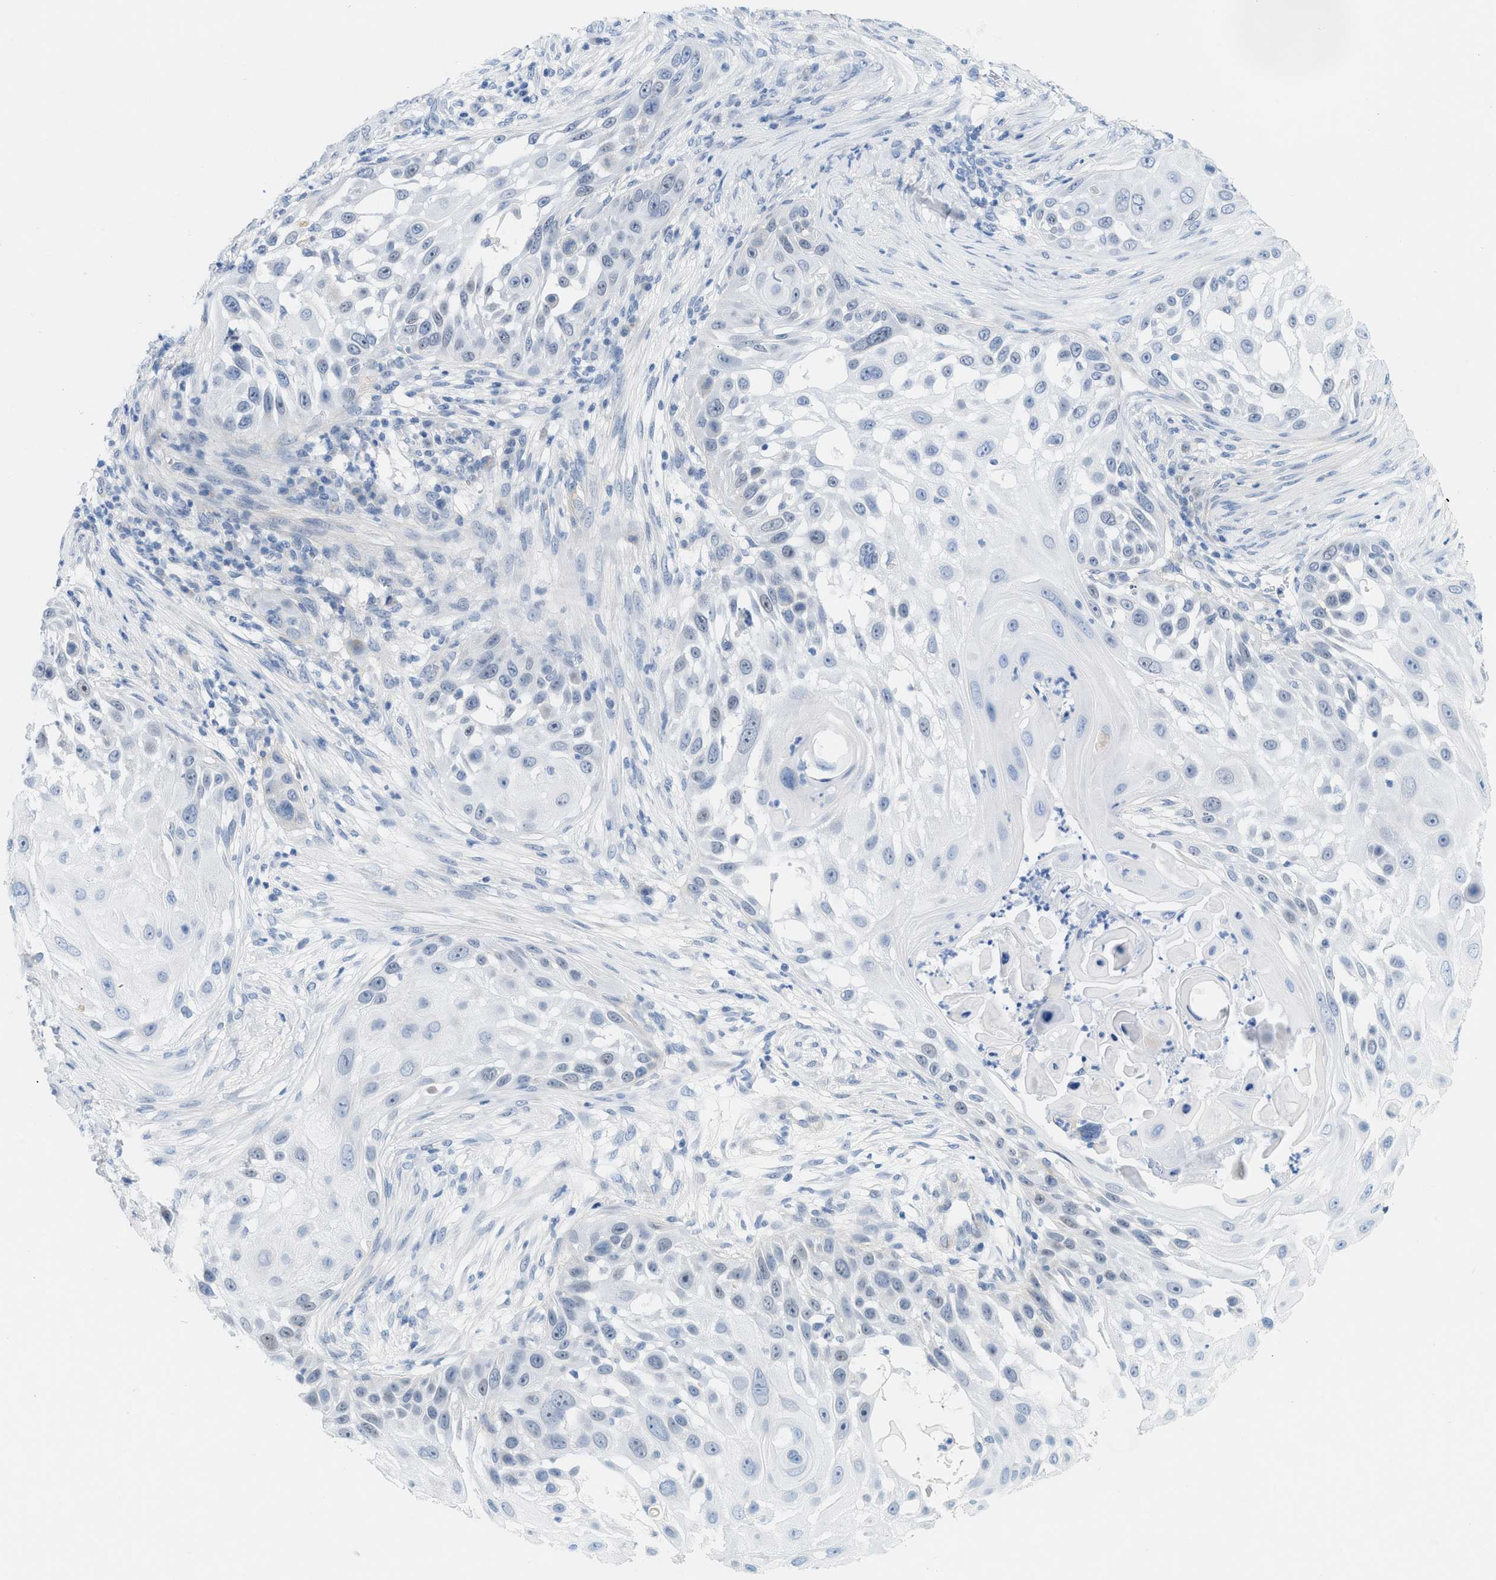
{"staining": {"intensity": "negative", "quantity": "none", "location": "none"}, "tissue": "skin cancer", "cell_type": "Tumor cells", "image_type": "cancer", "snomed": [{"axis": "morphology", "description": "Squamous cell carcinoma, NOS"}, {"axis": "topography", "description": "Skin"}], "caption": "Photomicrograph shows no protein staining in tumor cells of skin squamous cell carcinoma tissue.", "gene": "HLTF", "patient": {"sex": "female", "age": 44}}